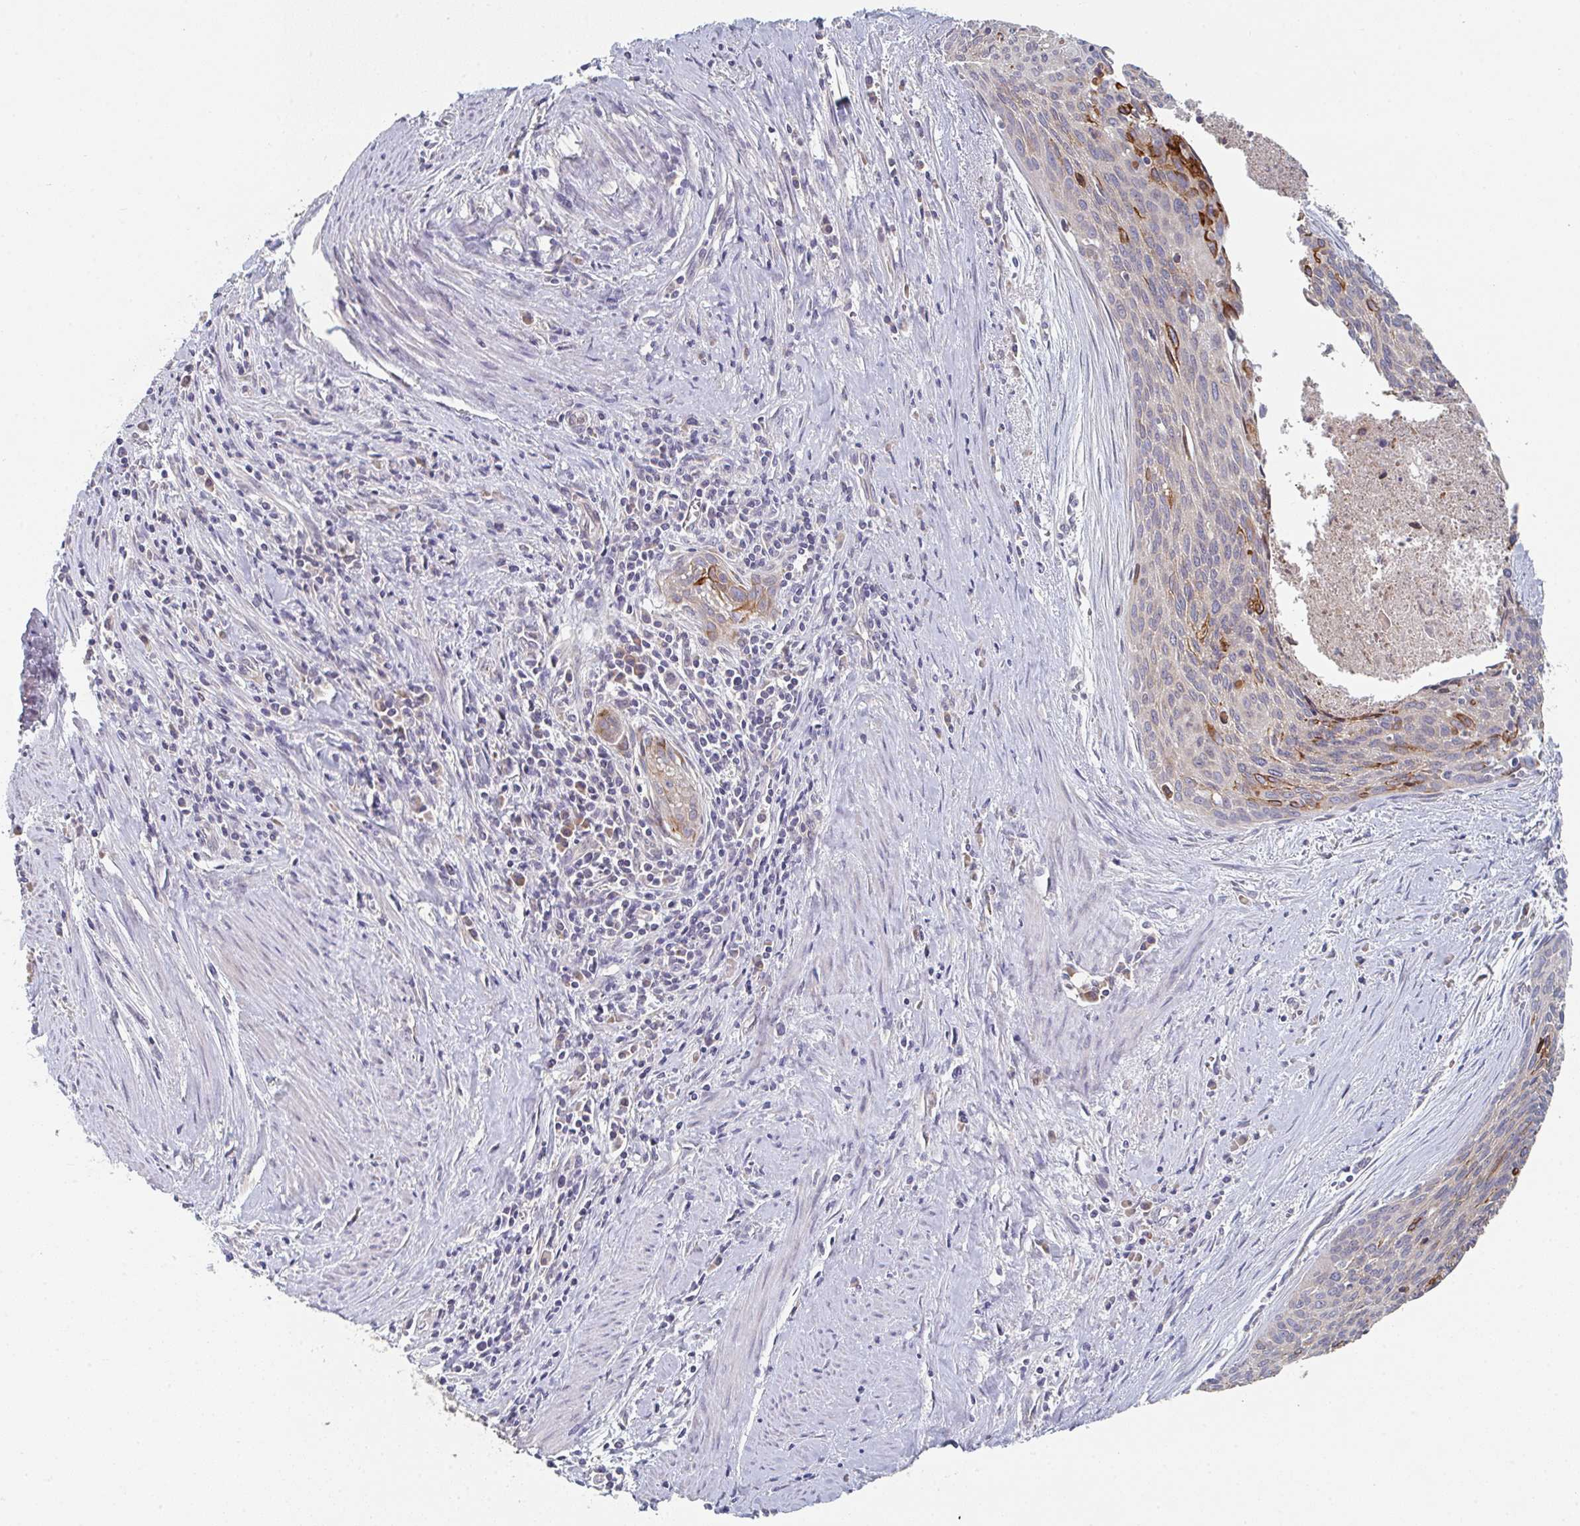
{"staining": {"intensity": "strong", "quantity": "<25%", "location": "cytoplasmic/membranous"}, "tissue": "cervical cancer", "cell_type": "Tumor cells", "image_type": "cancer", "snomed": [{"axis": "morphology", "description": "Squamous cell carcinoma, NOS"}, {"axis": "topography", "description": "Cervix"}], "caption": "Protein analysis of cervical cancer tissue shows strong cytoplasmic/membranous positivity in approximately <25% of tumor cells.", "gene": "ELOVL1", "patient": {"sex": "female", "age": 55}}